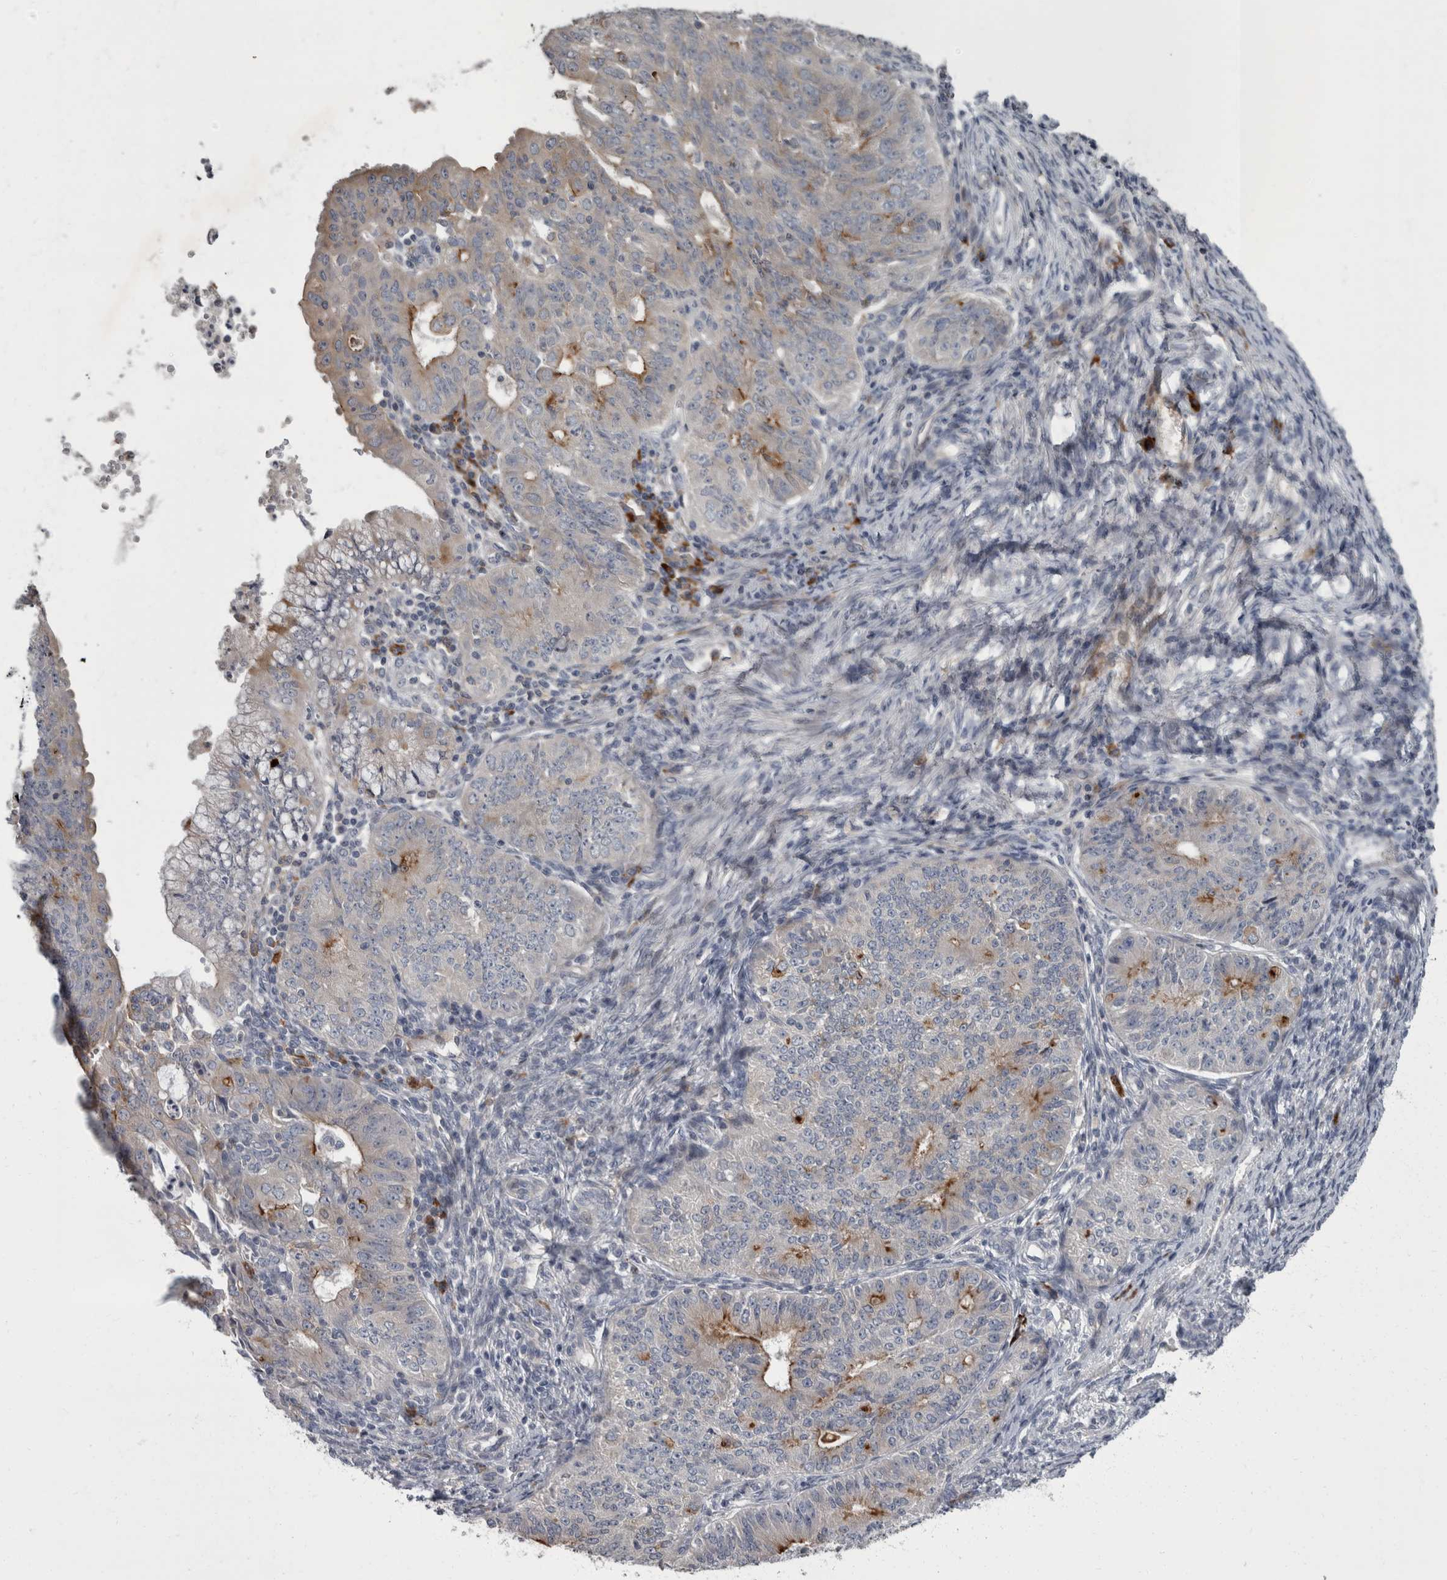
{"staining": {"intensity": "strong", "quantity": "<25%", "location": "cytoplasmic/membranous"}, "tissue": "endometrial cancer", "cell_type": "Tumor cells", "image_type": "cancer", "snomed": [{"axis": "morphology", "description": "Adenocarcinoma, NOS"}, {"axis": "topography", "description": "Endometrium"}], "caption": "A brown stain shows strong cytoplasmic/membranous staining of a protein in endometrial adenocarcinoma tumor cells.", "gene": "CDC42BPG", "patient": {"sex": "female", "age": 32}}